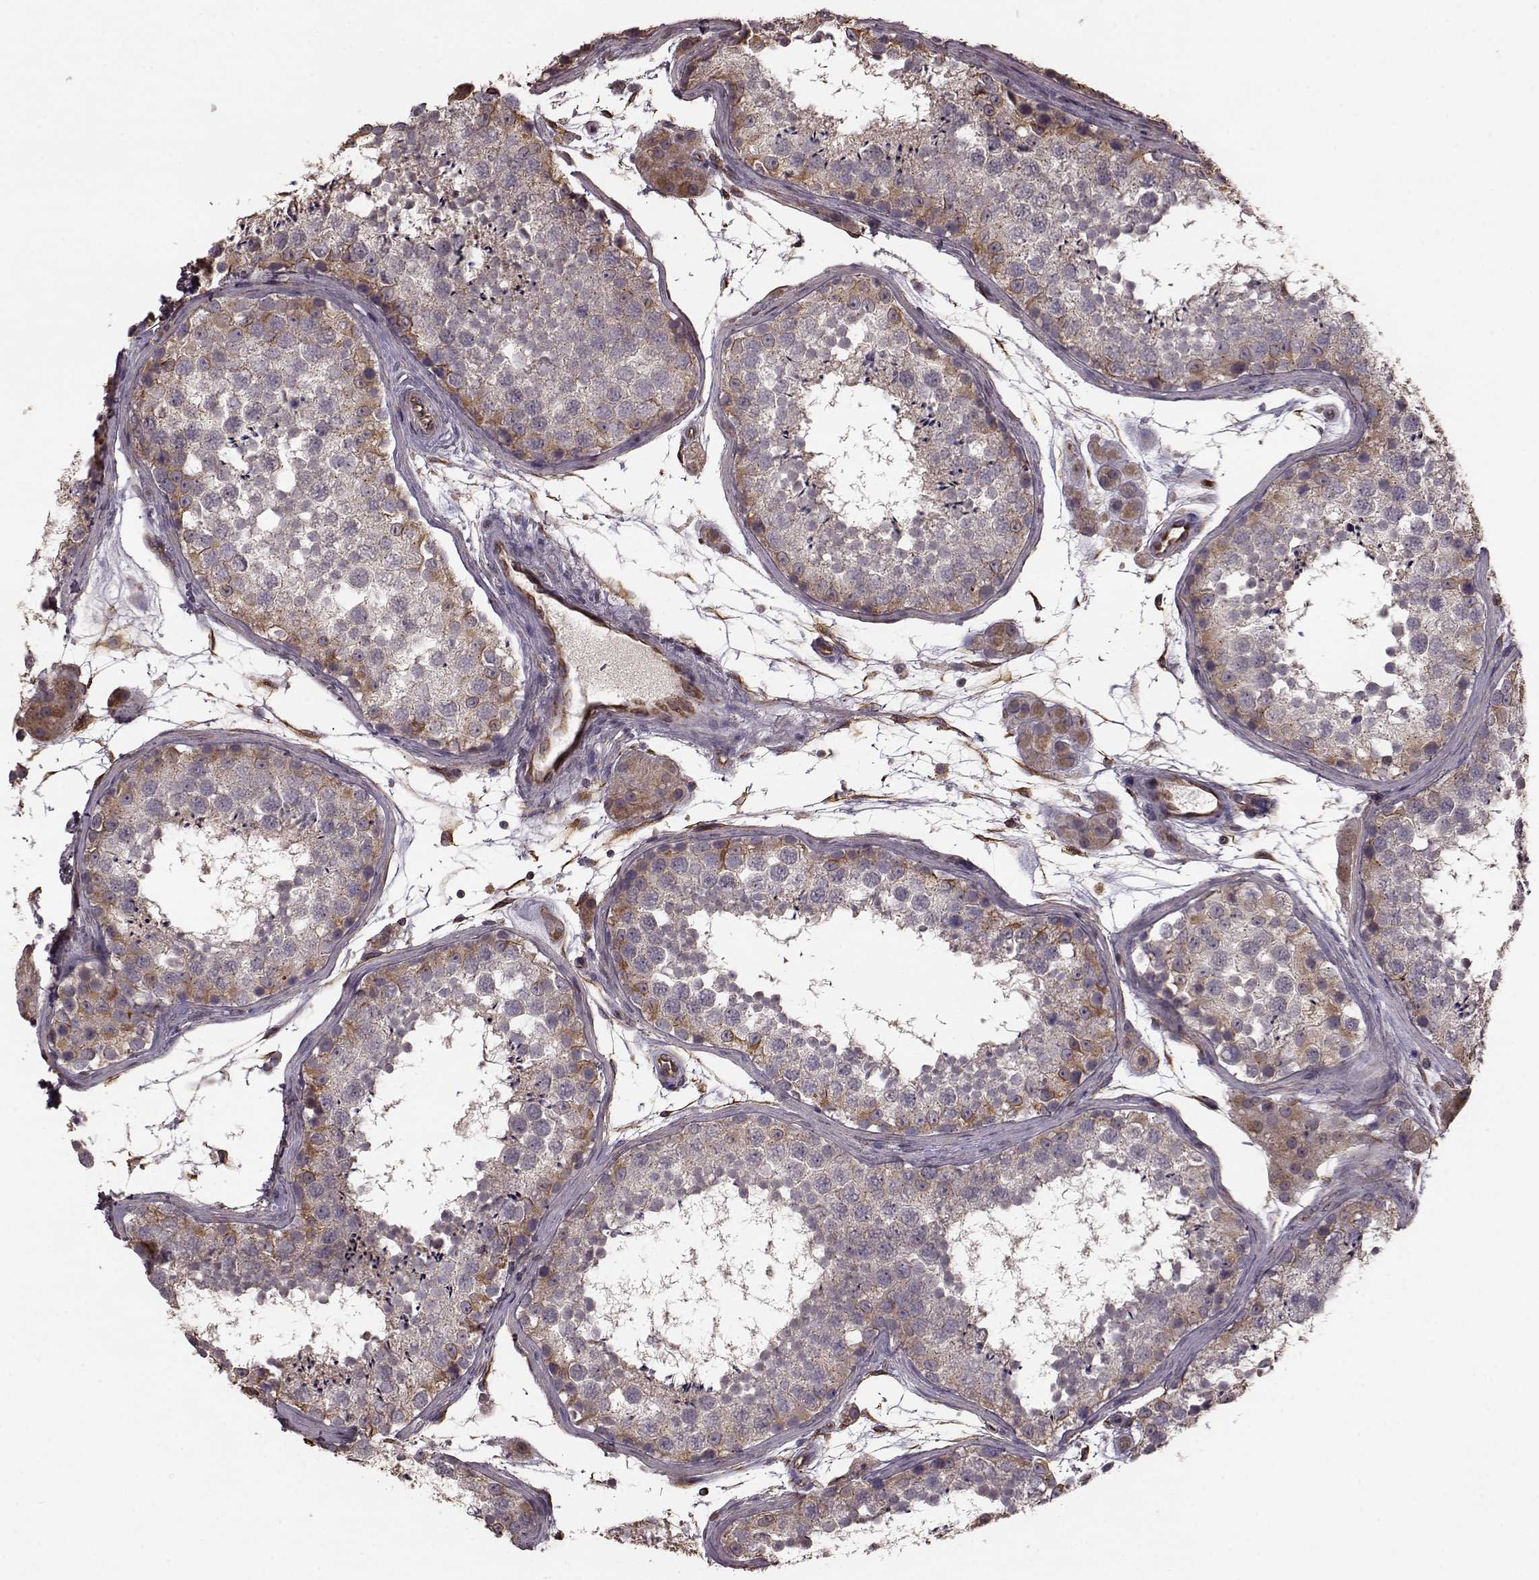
{"staining": {"intensity": "moderate", "quantity": "<25%", "location": "cytoplasmic/membranous"}, "tissue": "testis", "cell_type": "Cells in seminiferous ducts", "image_type": "normal", "snomed": [{"axis": "morphology", "description": "Normal tissue, NOS"}, {"axis": "topography", "description": "Testis"}], "caption": "Protein analysis of benign testis reveals moderate cytoplasmic/membranous positivity in approximately <25% of cells in seminiferous ducts. The protein of interest is stained brown, and the nuclei are stained in blue (DAB (3,3'-diaminobenzidine) IHC with brightfield microscopy, high magnification).", "gene": "NTF3", "patient": {"sex": "male", "age": 41}}